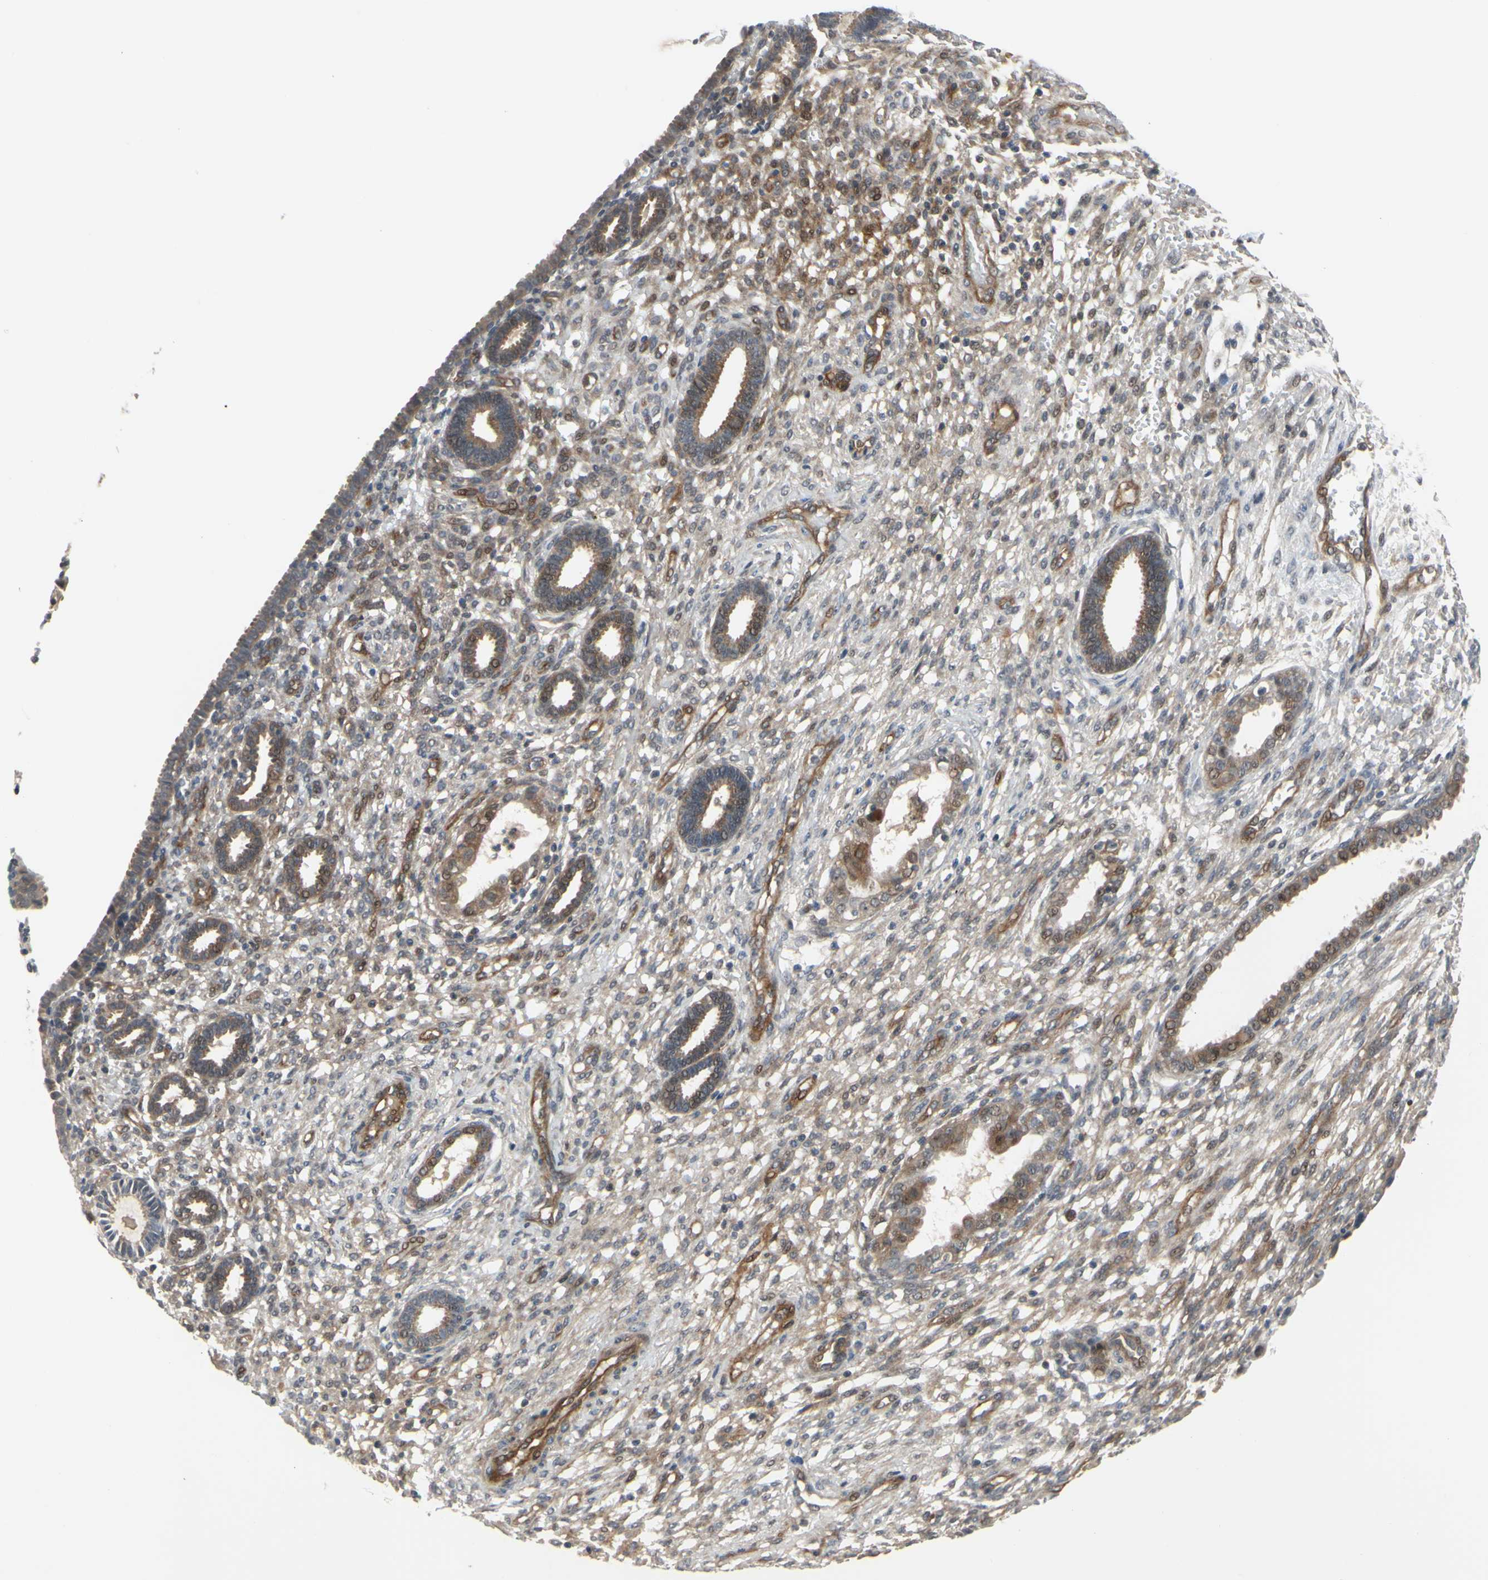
{"staining": {"intensity": "moderate", "quantity": "25%-75%", "location": "cytoplasmic/membranous,nuclear"}, "tissue": "endometrium", "cell_type": "Cells in endometrial stroma", "image_type": "normal", "snomed": [{"axis": "morphology", "description": "Normal tissue, NOS"}, {"axis": "topography", "description": "Endometrium"}], "caption": "High-magnification brightfield microscopy of benign endometrium stained with DAB (3,3'-diaminobenzidine) (brown) and counterstained with hematoxylin (blue). cells in endometrial stroma exhibit moderate cytoplasmic/membranous,nuclear positivity is seen in about25%-75% of cells. (IHC, brightfield microscopy, high magnification).", "gene": "COMMD9", "patient": {"sex": "female", "age": 61}}